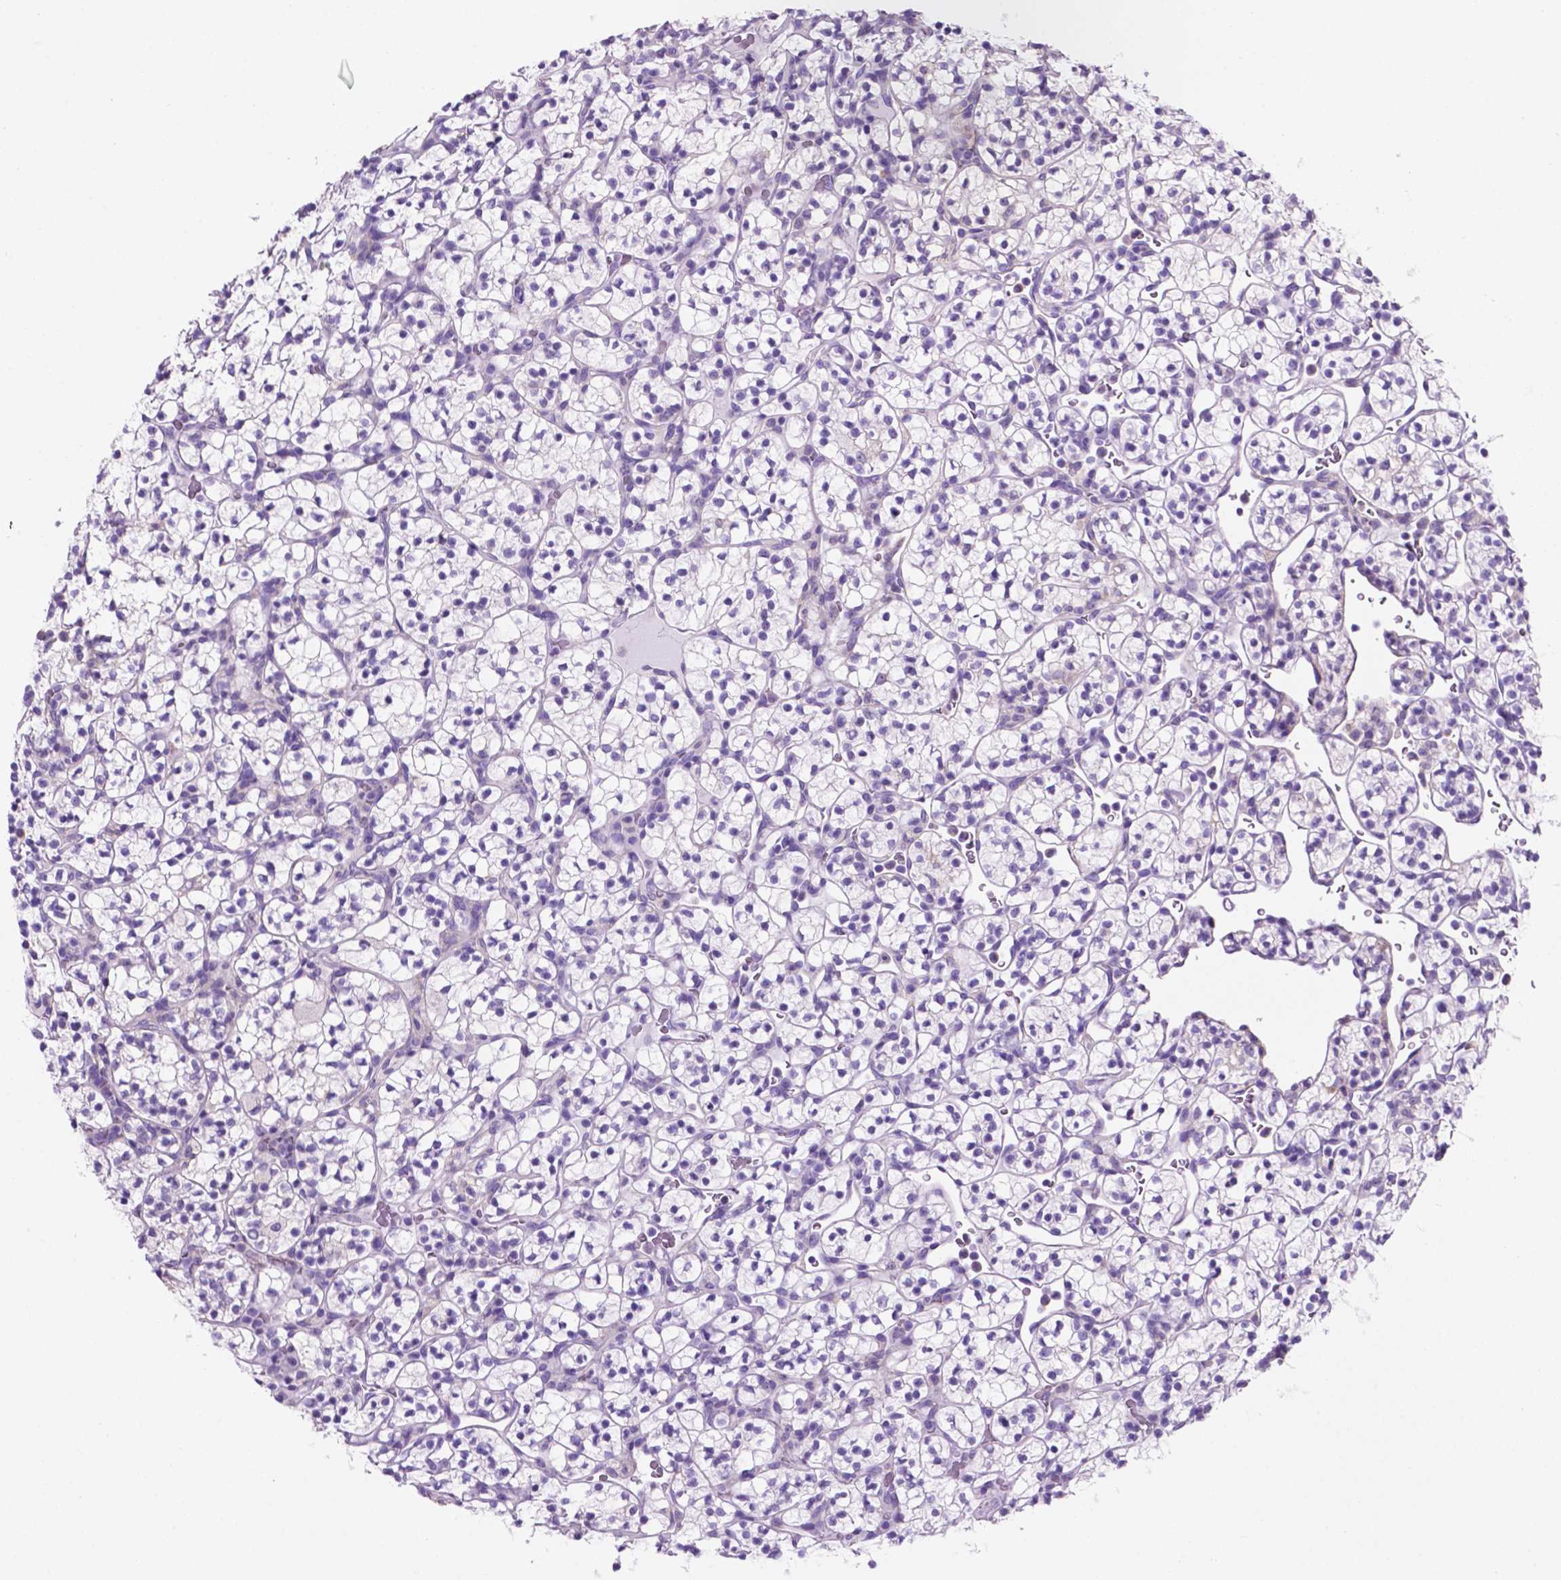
{"staining": {"intensity": "negative", "quantity": "none", "location": "none"}, "tissue": "renal cancer", "cell_type": "Tumor cells", "image_type": "cancer", "snomed": [{"axis": "morphology", "description": "Adenocarcinoma, NOS"}, {"axis": "topography", "description": "Kidney"}], "caption": "This photomicrograph is of renal cancer stained with IHC to label a protein in brown with the nuclei are counter-stained blue. There is no positivity in tumor cells. (DAB immunohistochemistry, high magnification).", "gene": "SPDYA", "patient": {"sex": "female", "age": 89}}